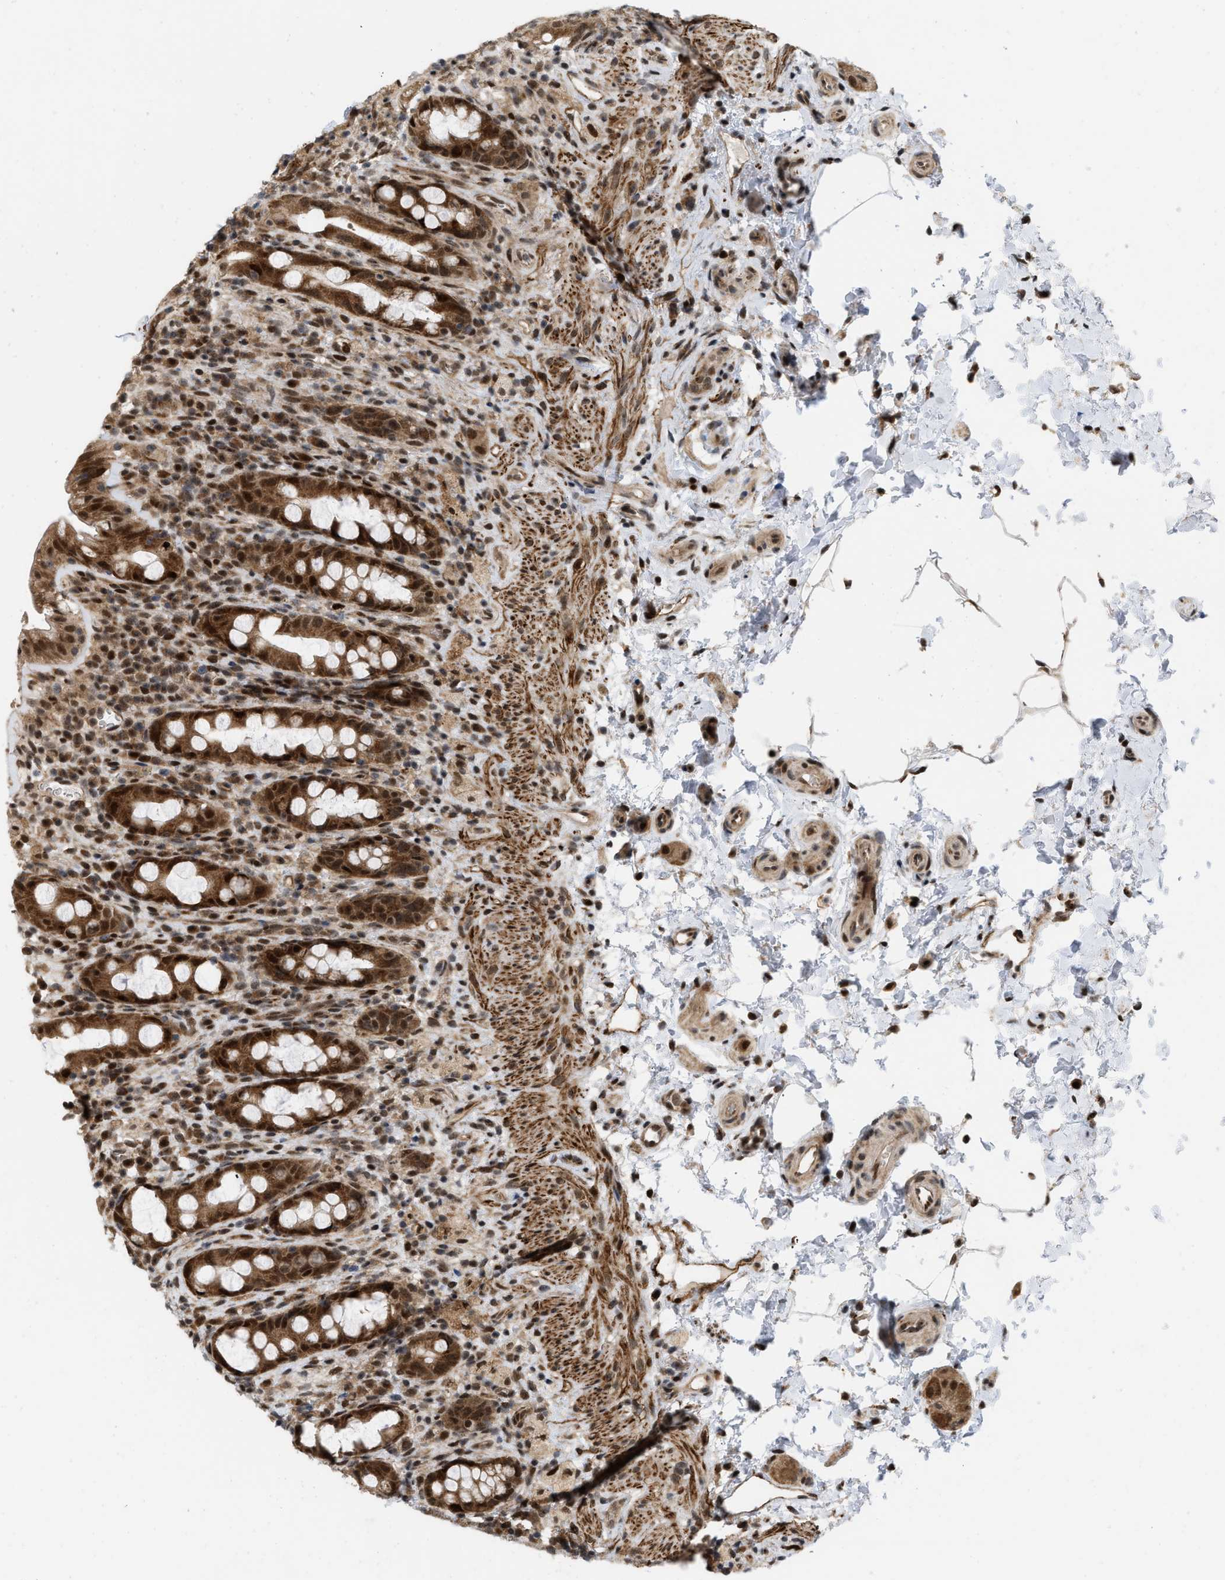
{"staining": {"intensity": "strong", "quantity": ">75%", "location": "cytoplasmic/membranous,nuclear"}, "tissue": "rectum", "cell_type": "Glandular cells", "image_type": "normal", "snomed": [{"axis": "morphology", "description": "Normal tissue, NOS"}, {"axis": "topography", "description": "Rectum"}], "caption": "A high-resolution image shows immunohistochemistry (IHC) staining of normal rectum, which exhibits strong cytoplasmic/membranous,nuclear staining in approximately >75% of glandular cells.", "gene": "ANKRD11", "patient": {"sex": "male", "age": 44}}